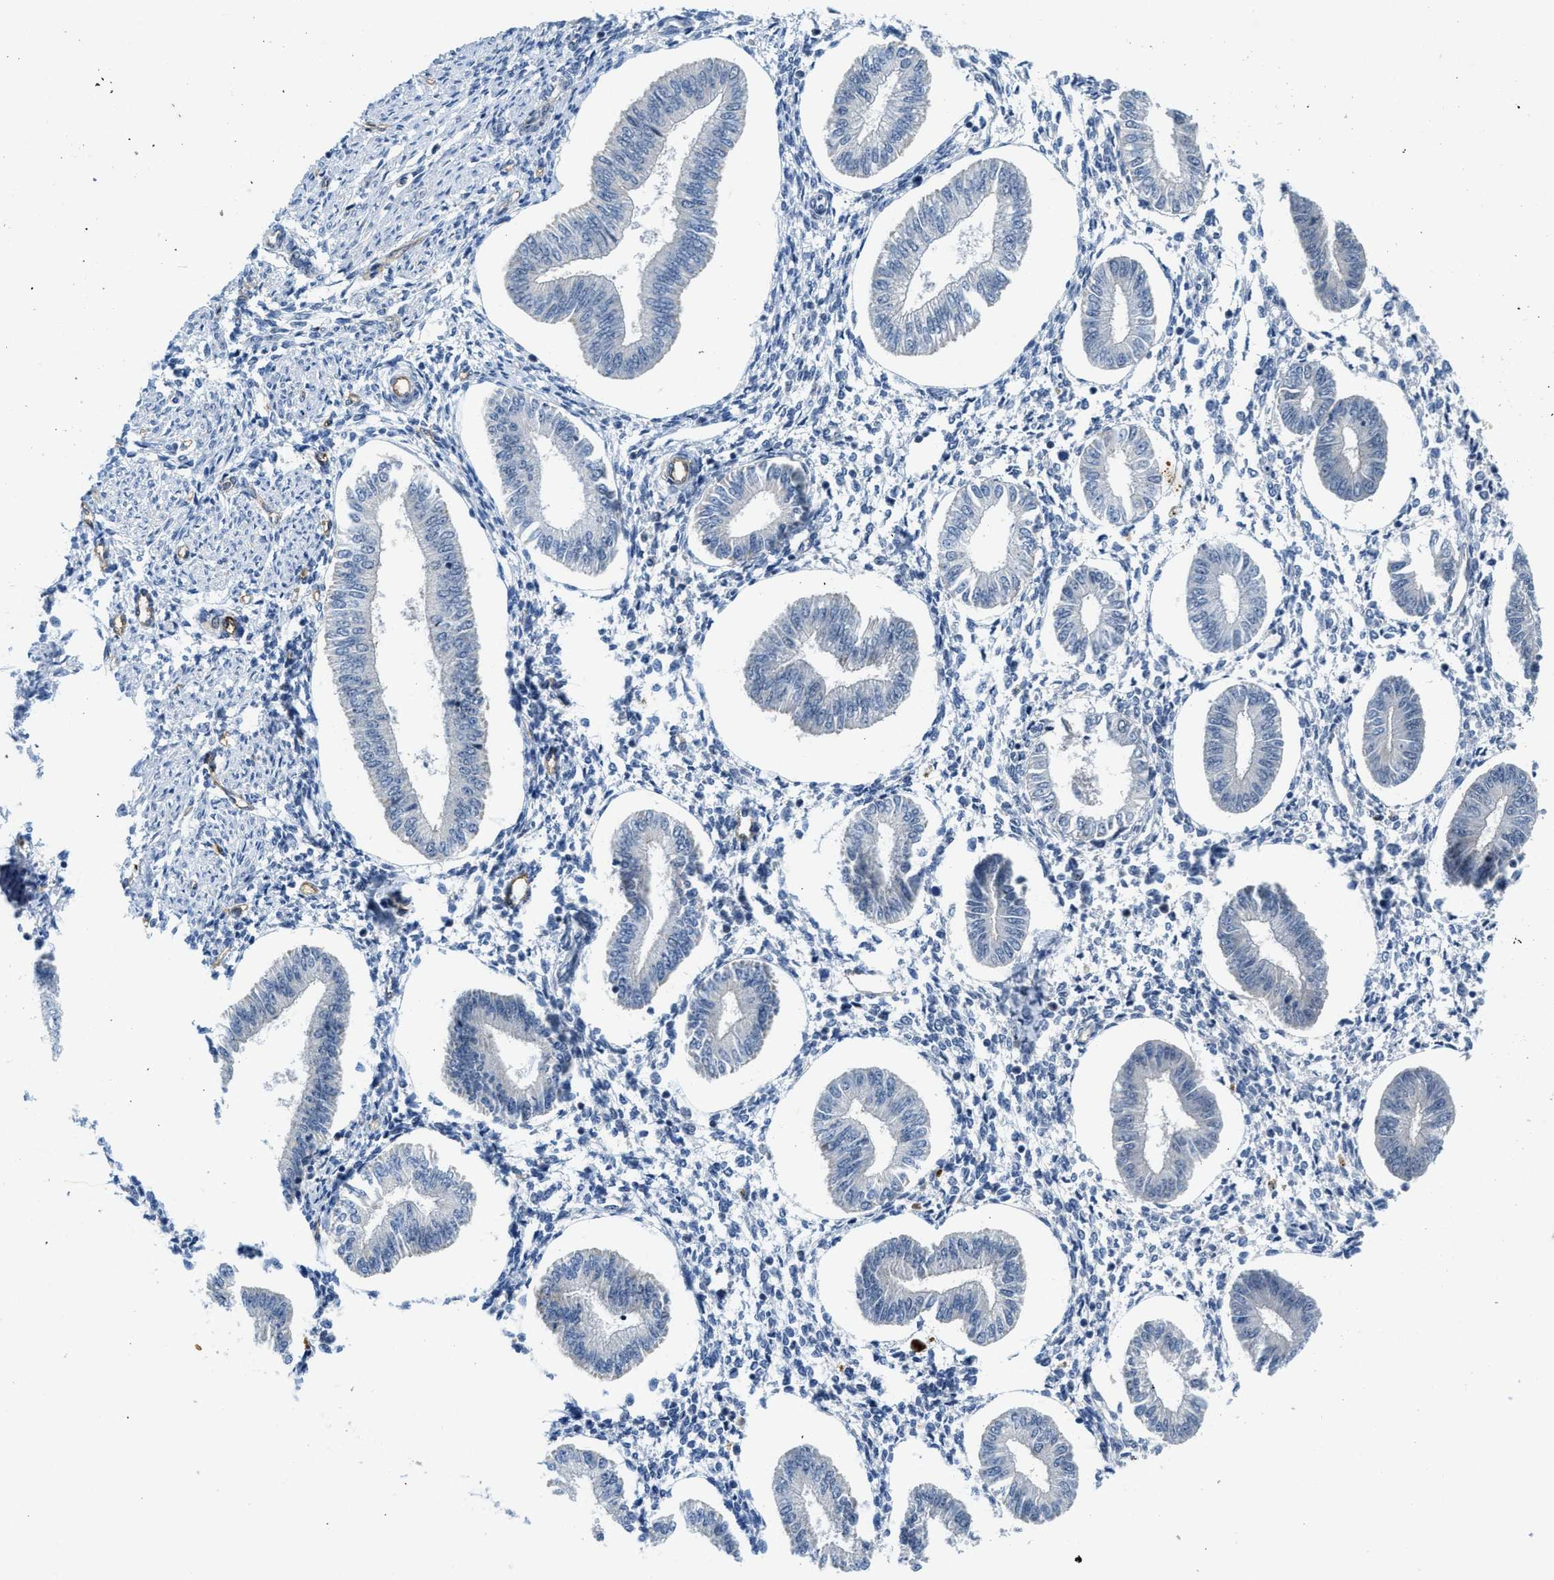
{"staining": {"intensity": "negative", "quantity": "none", "location": "none"}, "tissue": "endometrium", "cell_type": "Cells in endometrial stroma", "image_type": "normal", "snomed": [{"axis": "morphology", "description": "Normal tissue, NOS"}, {"axis": "topography", "description": "Endometrium"}], "caption": "Histopathology image shows no protein staining in cells in endometrial stroma of normal endometrium.", "gene": "SLCO2A1", "patient": {"sex": "female", "age": 50}}